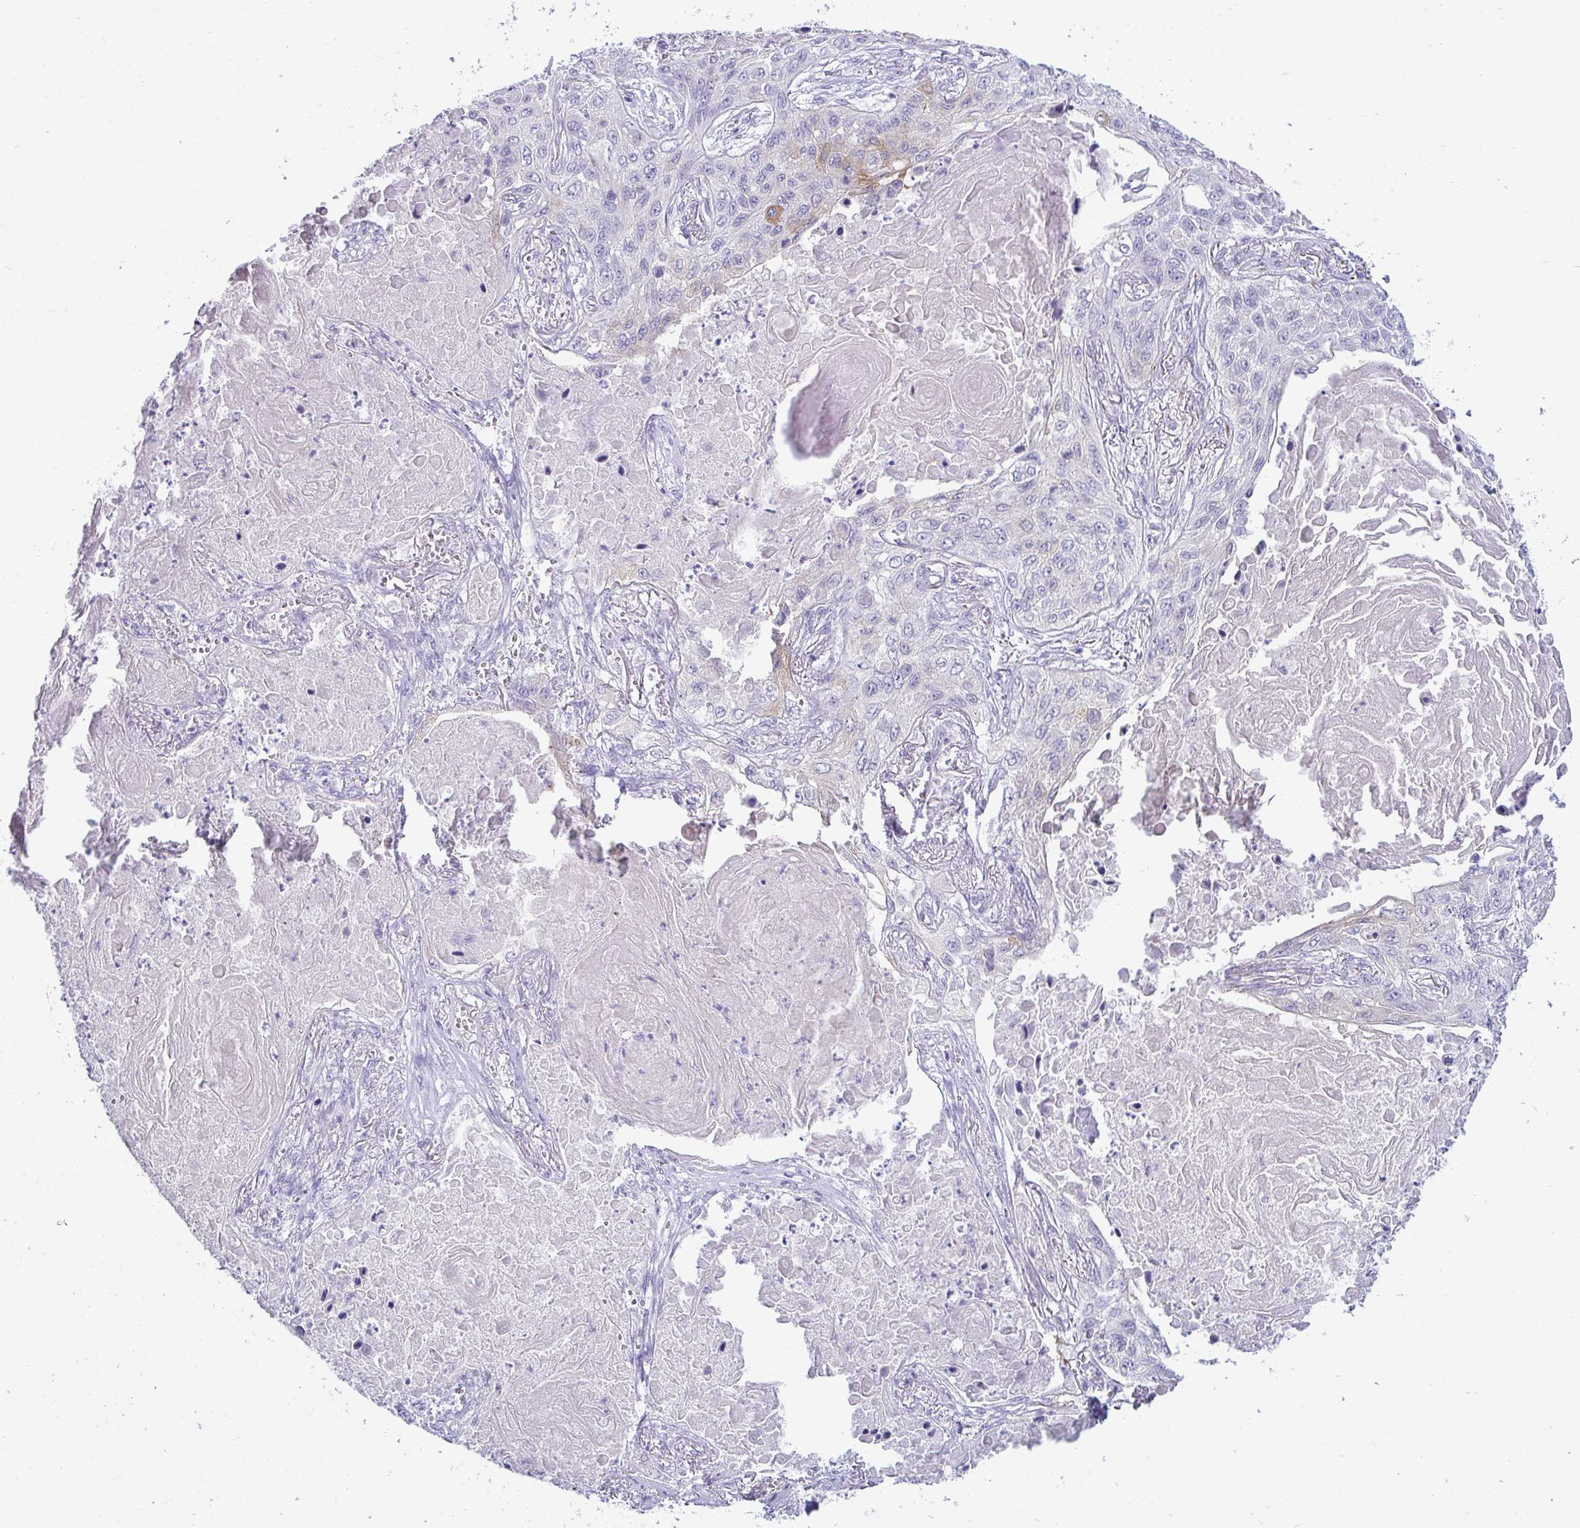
{"staining": {"intensity": "weak", "quantity": "<25%", "location": "cytoplasmic/membranous"}, "tissue": "lung cancer", "cell_type": "Tumor cells", "image_type": "cancer", "snomed": [{"axis": "morphology", "description": "Squamous cell carcinoma, NOS"}, {"axis": "topography", "description": "Lung"}], "caption": "The micrograph demonstrates no staining of tumor cells in lung cancer.", "gene": "DTX4", "patient": {"sex": "male", "age": 75}}